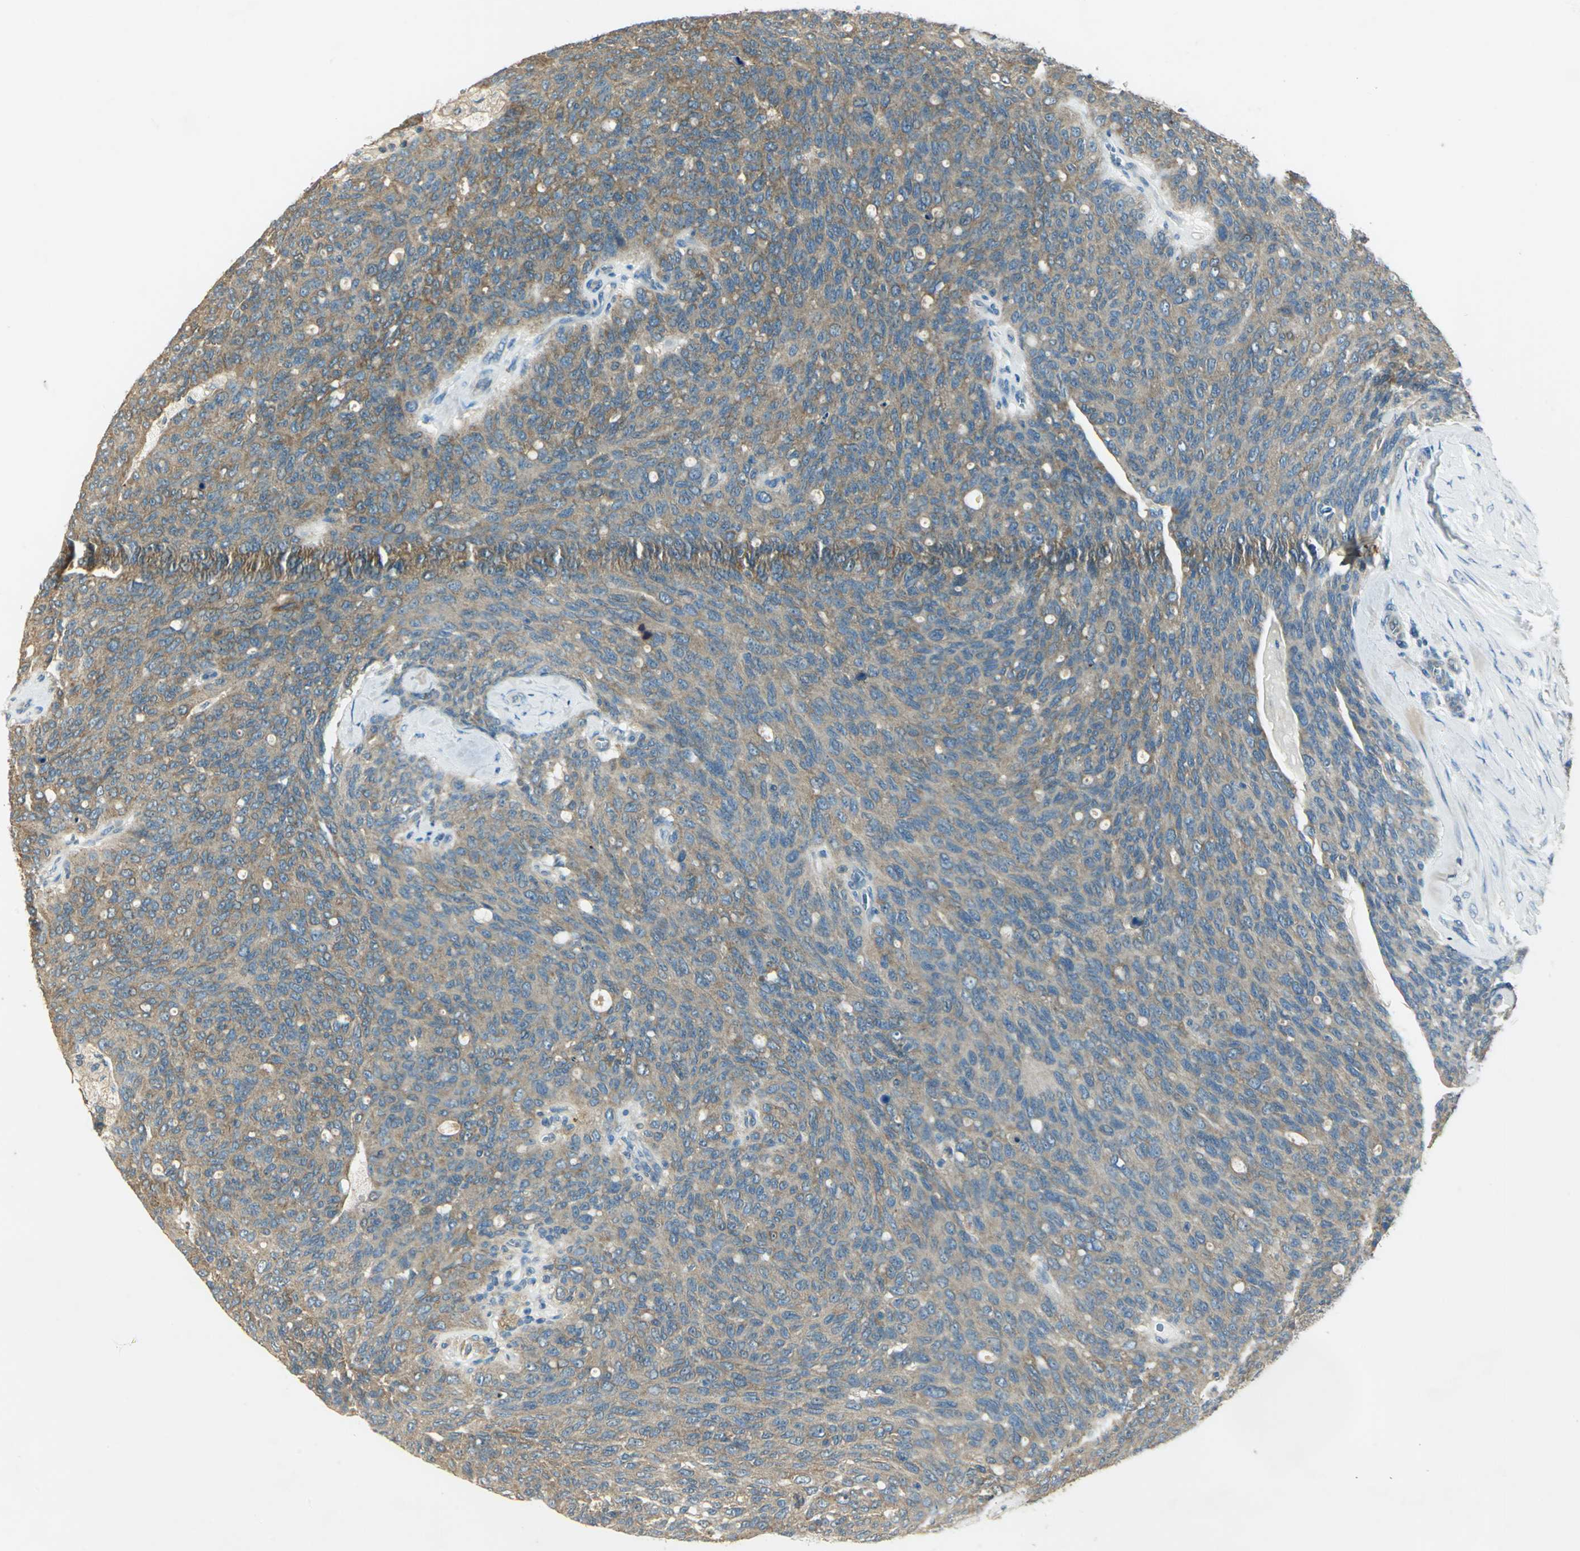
{"staining": {"intensity": "moderate", "quantity": ">75%", "location": "cytoplasmic/membranous"}, "tissue": "ovarian cancer", "cell_type": "Tumor cells", "image_type": "cancer", "snomed": [{"axis": "morphology", "description": "Carcinoma, endometroid"}, {"axis": "topography", "description": "Ovary"}], "caption": "Endometroid carcinoma (ovarian) stained for a protein (brown) exhibits moderate cytoplasmic/membranous positive staining in approximately >75% of tumor cells.", "gene": "SHC2", "patient": {"sex": "female", "age": 60}}